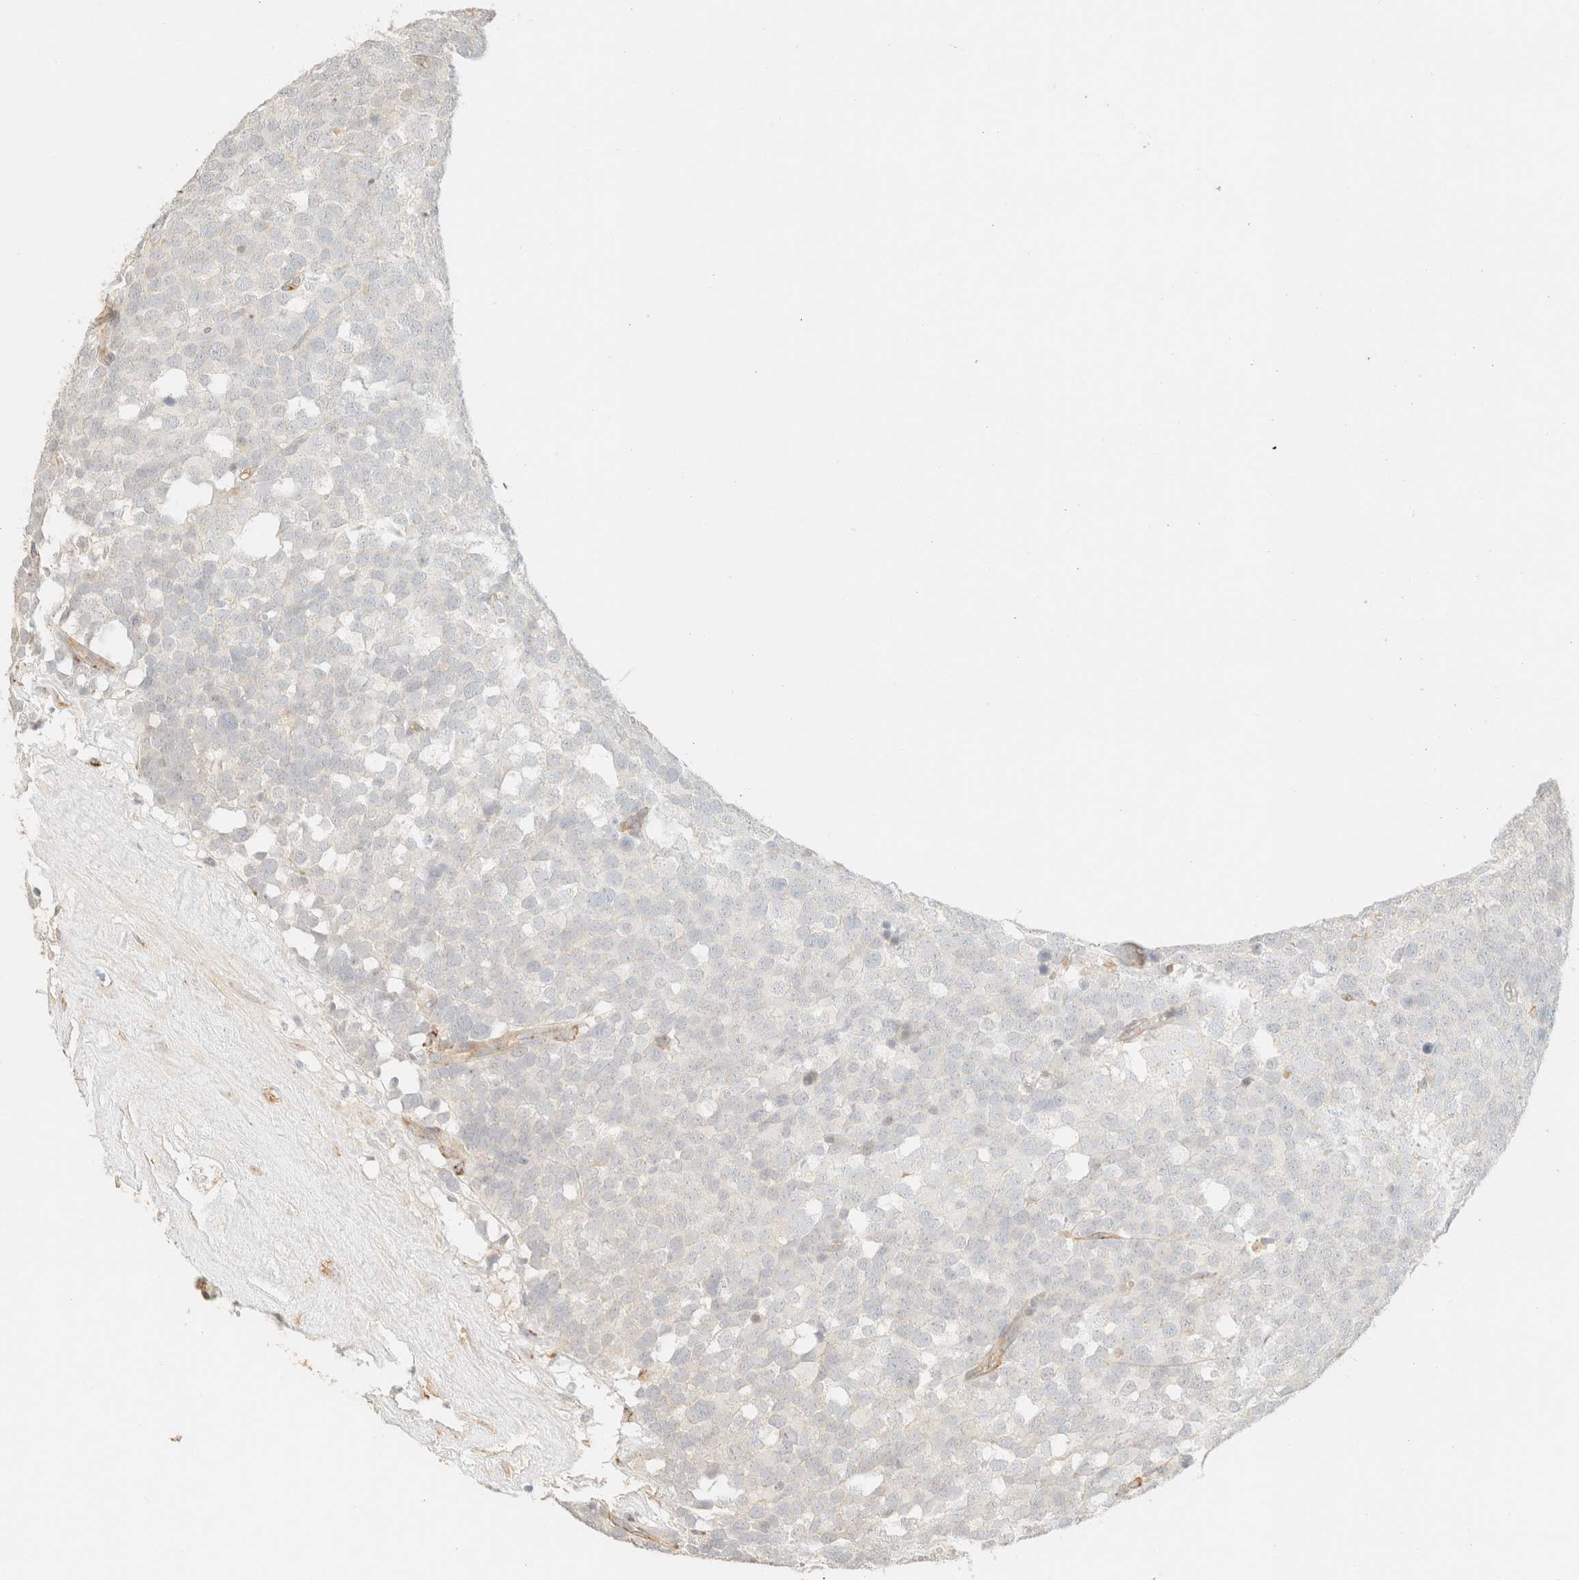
{"staining": {"intensity": "negative", "quantity": "none", "location": "none"}, "tissue": "testis cancer", "cell_type": "Tumor cells", "image_type": "cancer", "snomed": [{"axis": "morphology", "description": "Seminoma, NOS"}, {"axis": "topography", "description": "Testis"}], "caption": "The image shows no significant staining in tumor cells of seminoma (testis).", "gene": "SPARCL1", "patient": {"sex": "male", "age": 71}}